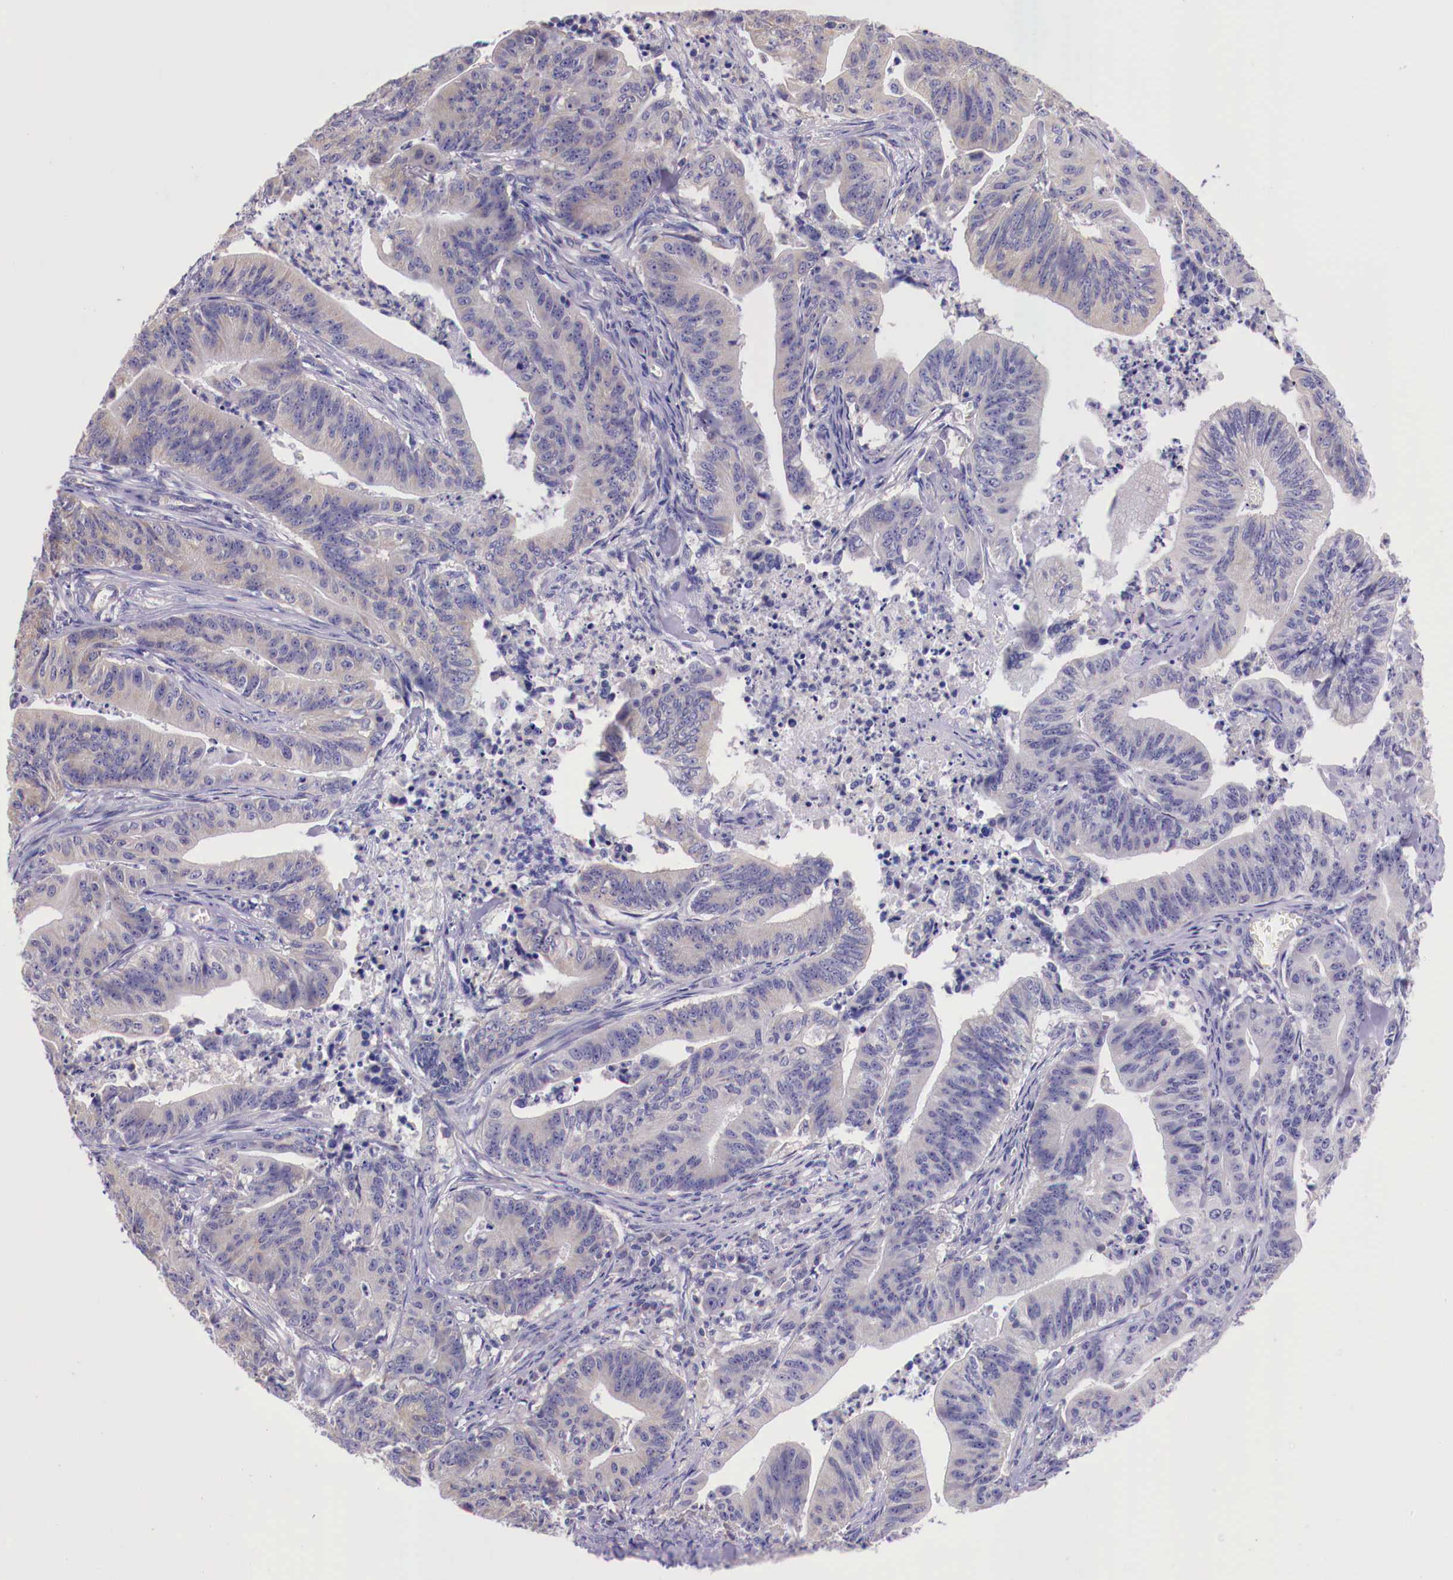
{"staining": {"intensity": "weak", "quantity": "25%-75%", "location": "cytoplasmic/membranous"}, "tissue": "stomach cancer", "cell_type": "Tumor cells", "image_type": "cancer", "snomed": [{"axis": "morphology", "description": "Adenocarcinoma, NOS"}, {"axis": "topography", "description": "Stomach, lower"}], "caption": "The micrograph exhibits immunohistochemical staining of stomach adenocarcinoma. There is weak cytoplasmic/membranous staining is identified in approximately 25%-75% of tumor cells. (DAB (3,3'-diaminobenzidine) IHC, brown staining for protein, blue staining for nuclei).", "gene": "GRIPAP1", "patient": {"sex": "female", "age": 86}}